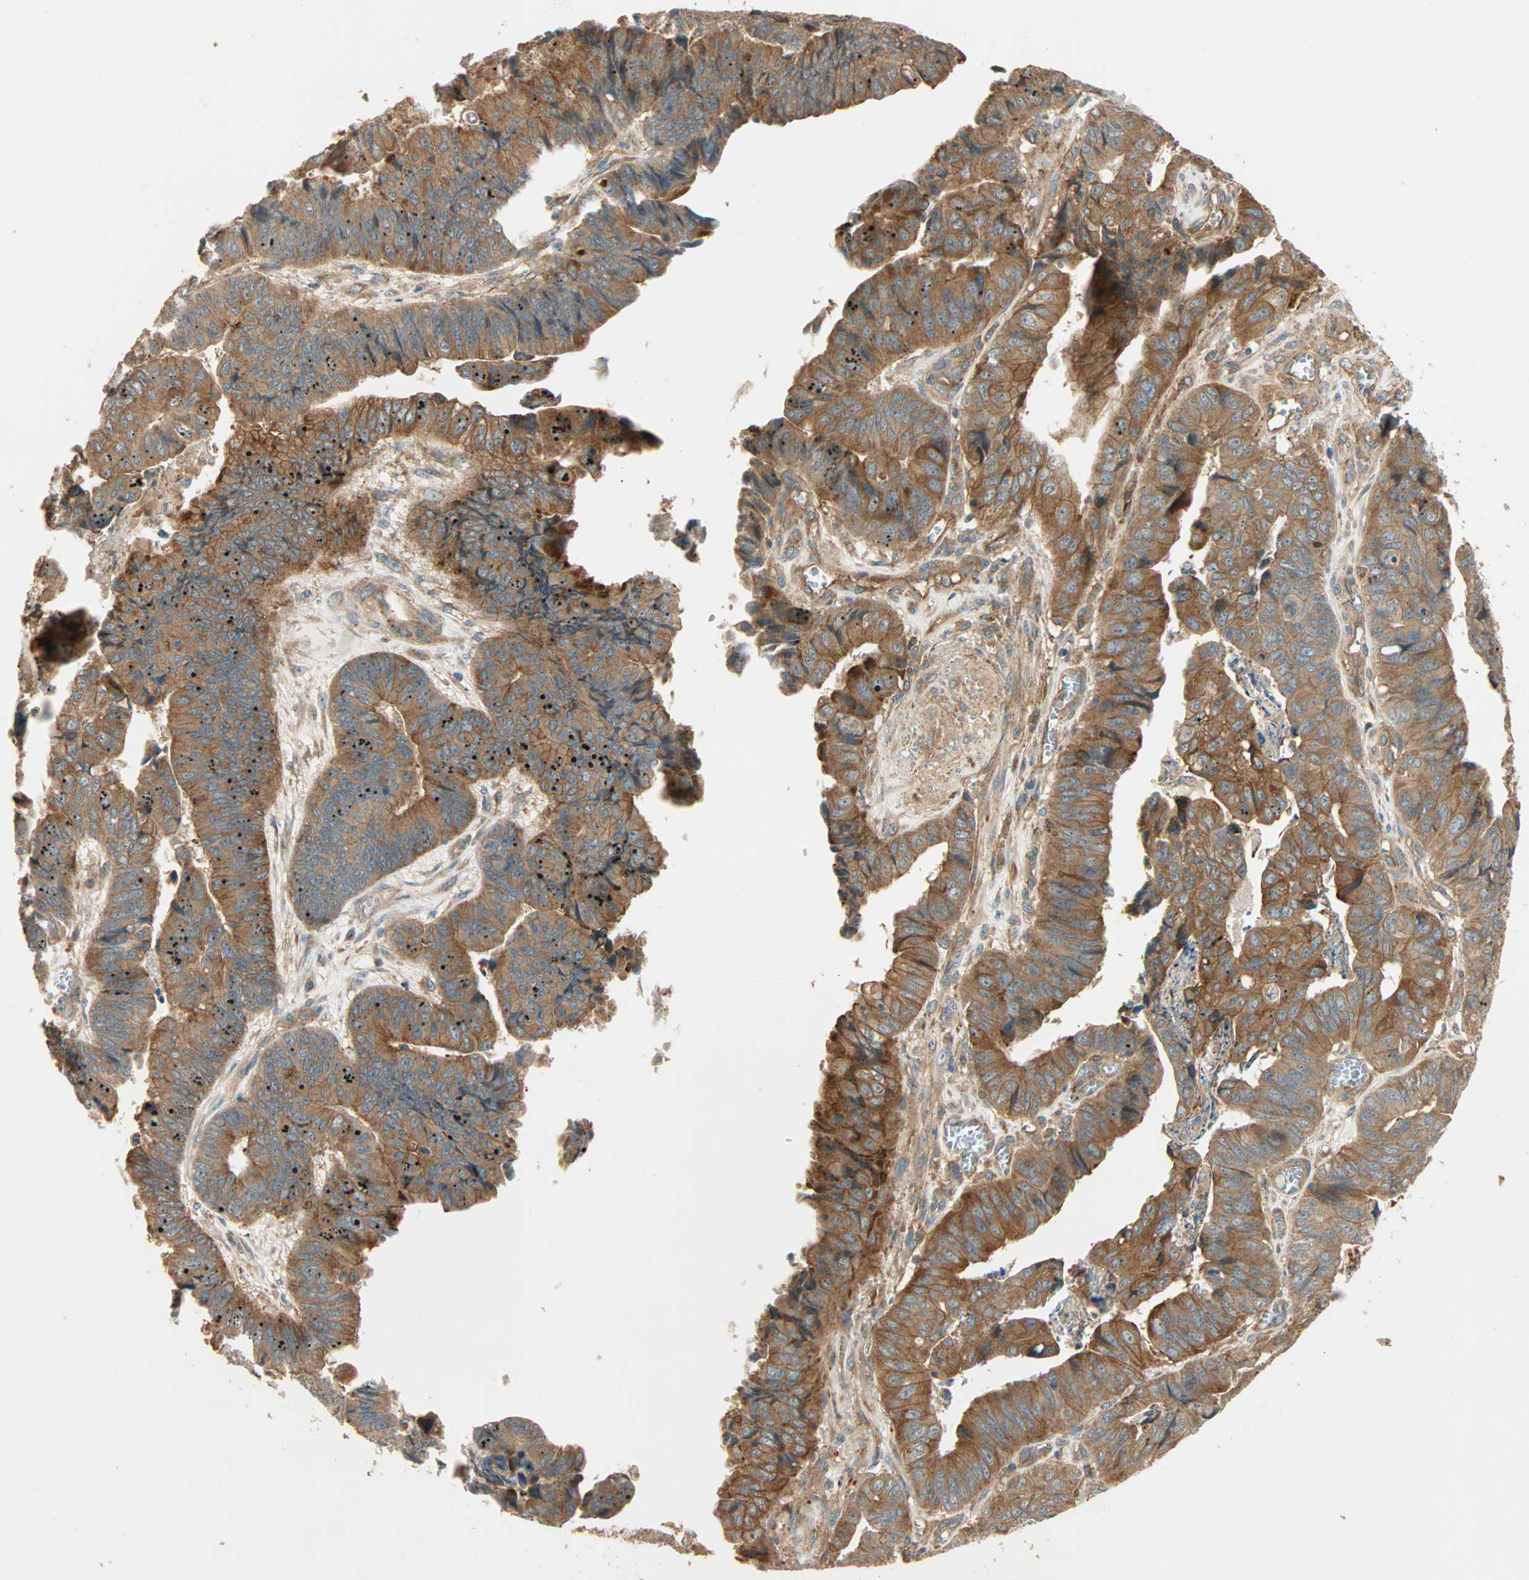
{"staining": {"intensity": "strong", "quantity": ">75%", "location": "cytoplasmic/membranous,nuclear"}, "tissue": "stomach cancer", "cell_type": "Tumor cells", "image_type": "cancer", "snomed": [{"axis": "morphology", "description": "Adenocarcinoma, NOS"}, {"axis": "topography", "description": "Stomach, lower"}], "caption": "DAB (3,3'-diaminobenzidine) immunohistochemical staining of human stomach adenocarcinoma displays strong cytoplasmic/membranous and nuclear protein expression in about >75% of tumor cells. The protein of interest is stained brown, and the nuclei are stained in blue (DAB (3,3'-diaminobenzidine) IHC with brightfield microscopy, high magnification).", "gene": "GALK1", "patient": {"sex": "male", "age": 77}}